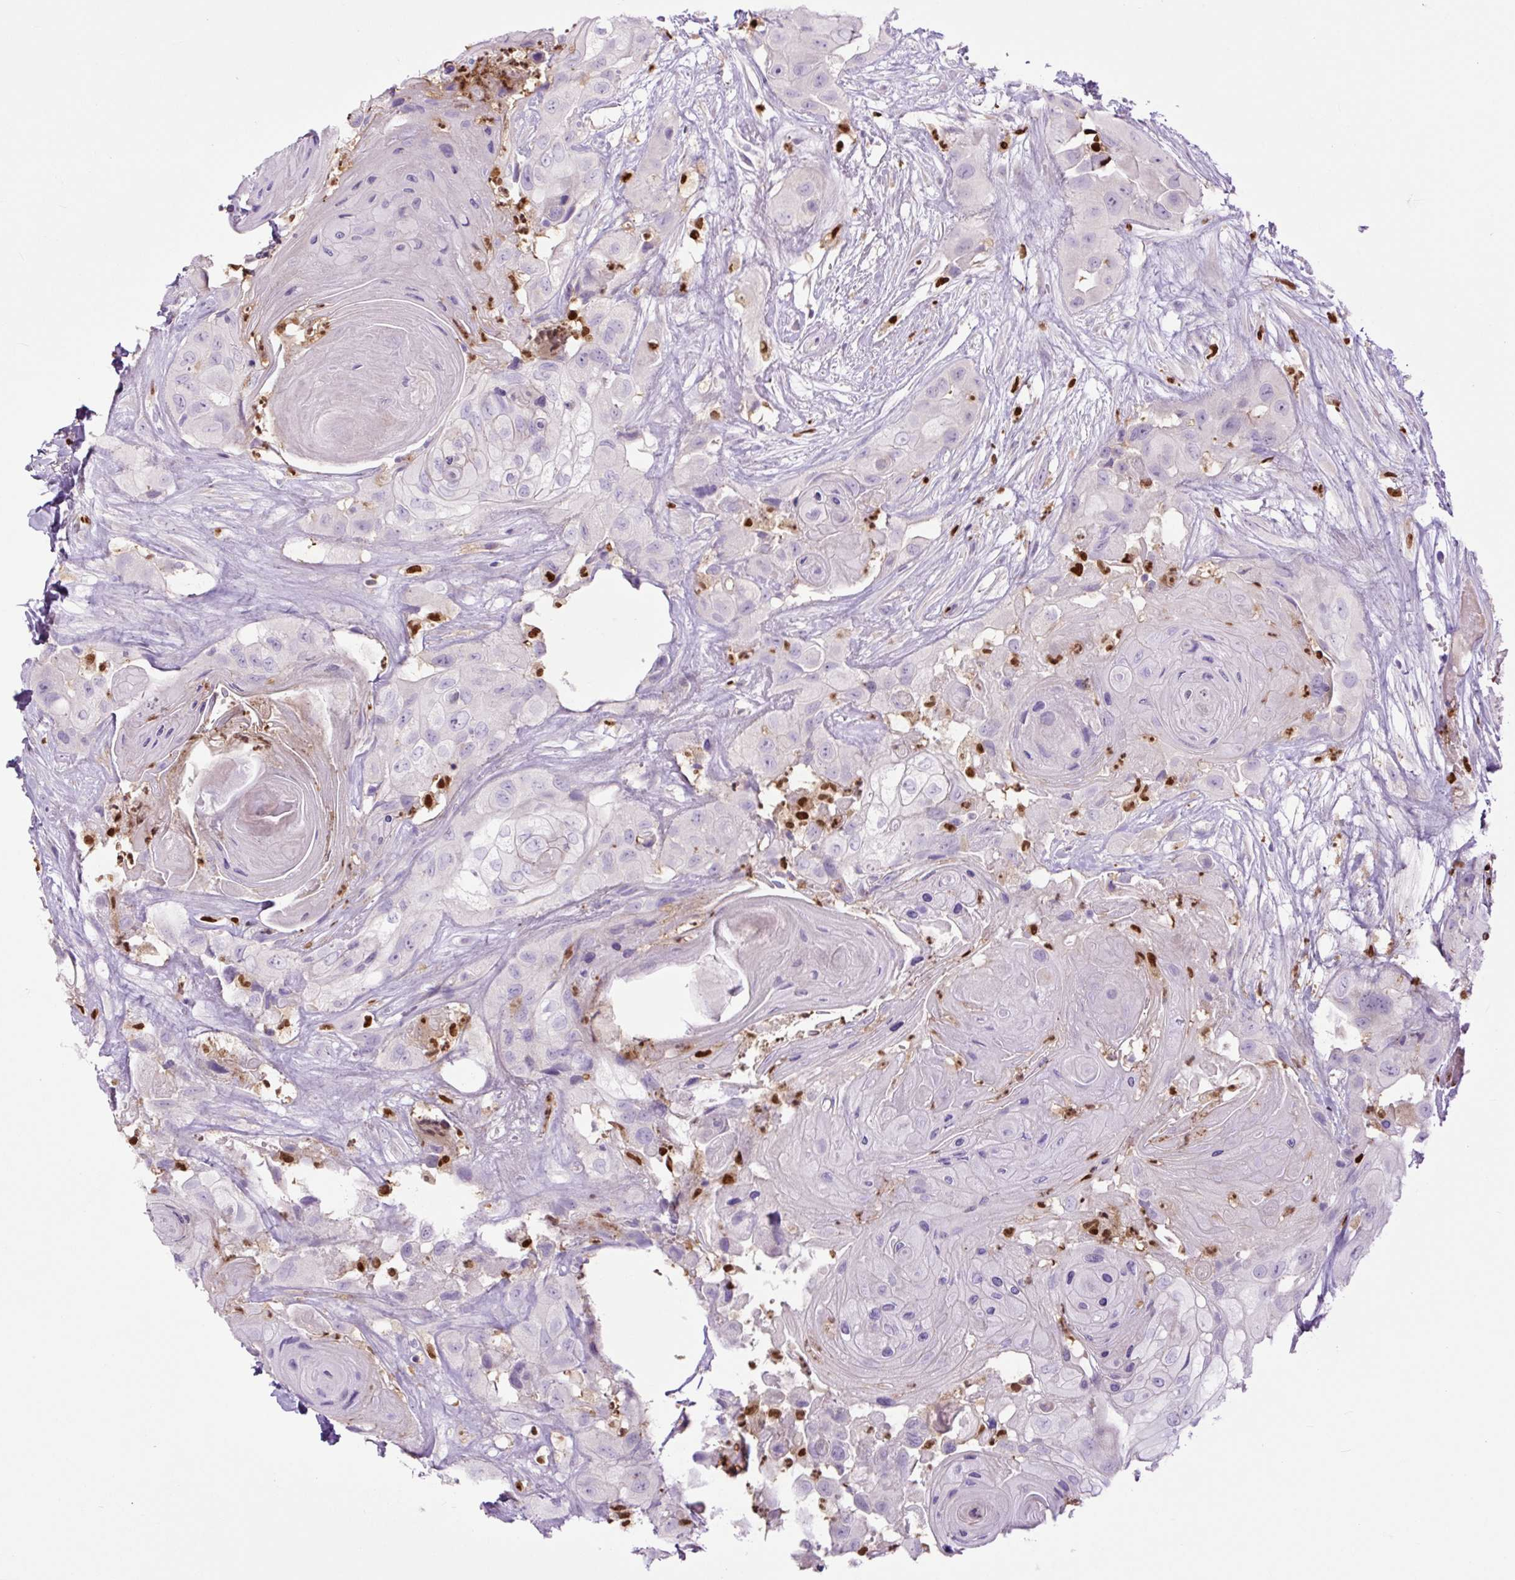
{"staining": {"intensity": "negative", "quantity": "none", "location": "none"}, "tissue": "head and neck cancer", "cell_type": "Tumor cells", "image_type": "cancer", "snomed": [{"axis": "morphology", "description": "Squamous cell carcinoma, NOS"}, {"axis": "topography", "description": "Head-Neck"}], "caption": "IHC histopathology image of human head and neck squamous cell carcinoma stained for a protein (brown), which displays no staining in tumor cells.", "gene": "SPI1", "patient": {"sex": "male", "age": 83}}